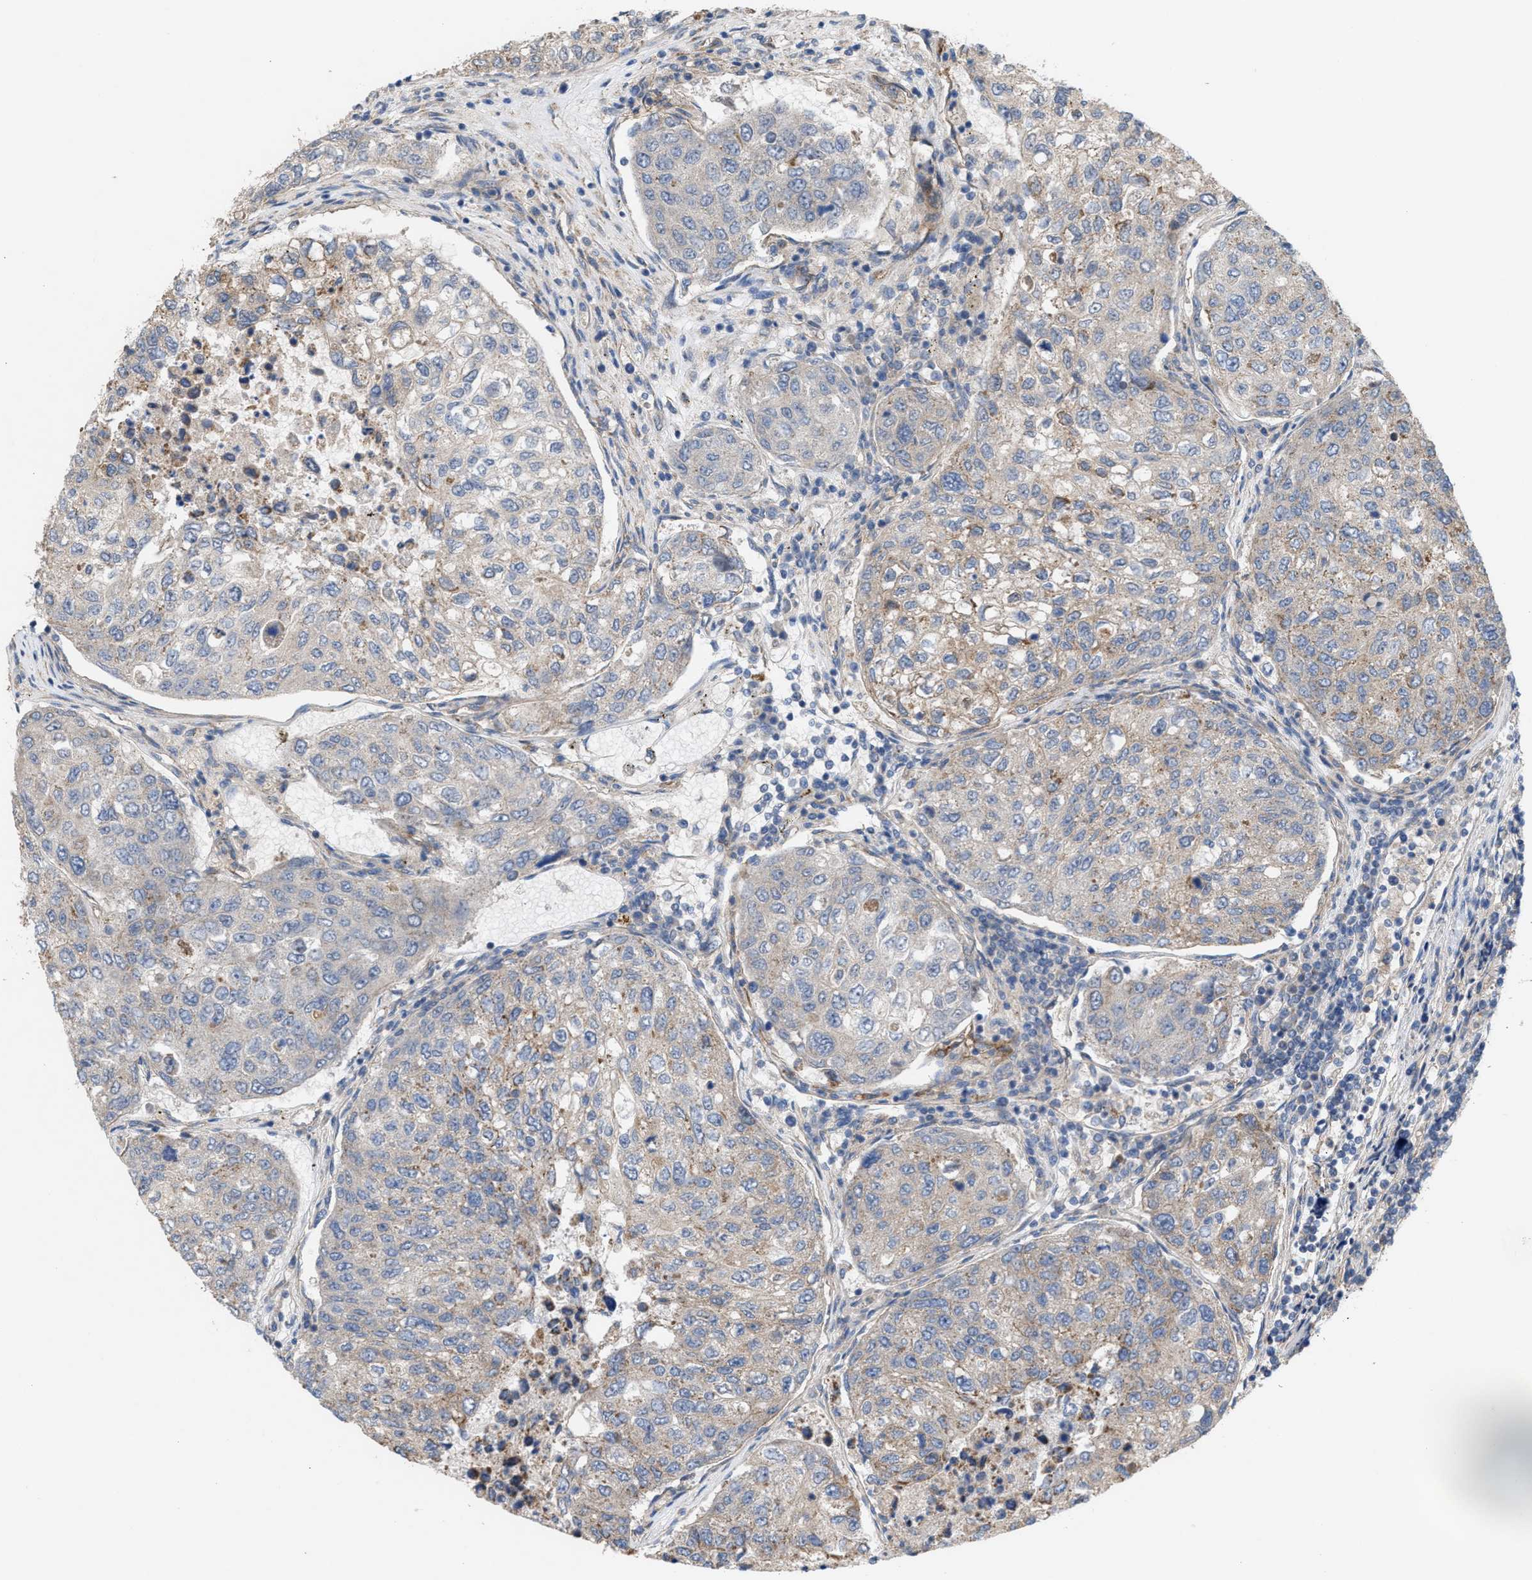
{"staining": {"intensity": "weak", "quantity": "<25%", "location": "cytoplasmic/membranous"}, "tissue": "urothelial cancer", "cell_type": "Tumor cells", "image_type": "cancer", "snomed": [{"axis": "morphology", "description": "Urothelial carcinoma, High grade"}, {"axis": "topography", "description": "Lymph node"}, {"axis": "topography", "description": "Urinary bladder"}], "caption": "High power microscopy histopathology image of an IHC photomicrograph of urothelial carcinoma (high-grade), revealing no significant staining in tumor cells. (Stains: DAB immunohistochemistry with hematoxylin counter stain, Microscopy: brightfield microscopy at high magnification).", "gene": "OXSM", "patient": {"sex": "male", "age": 51}}